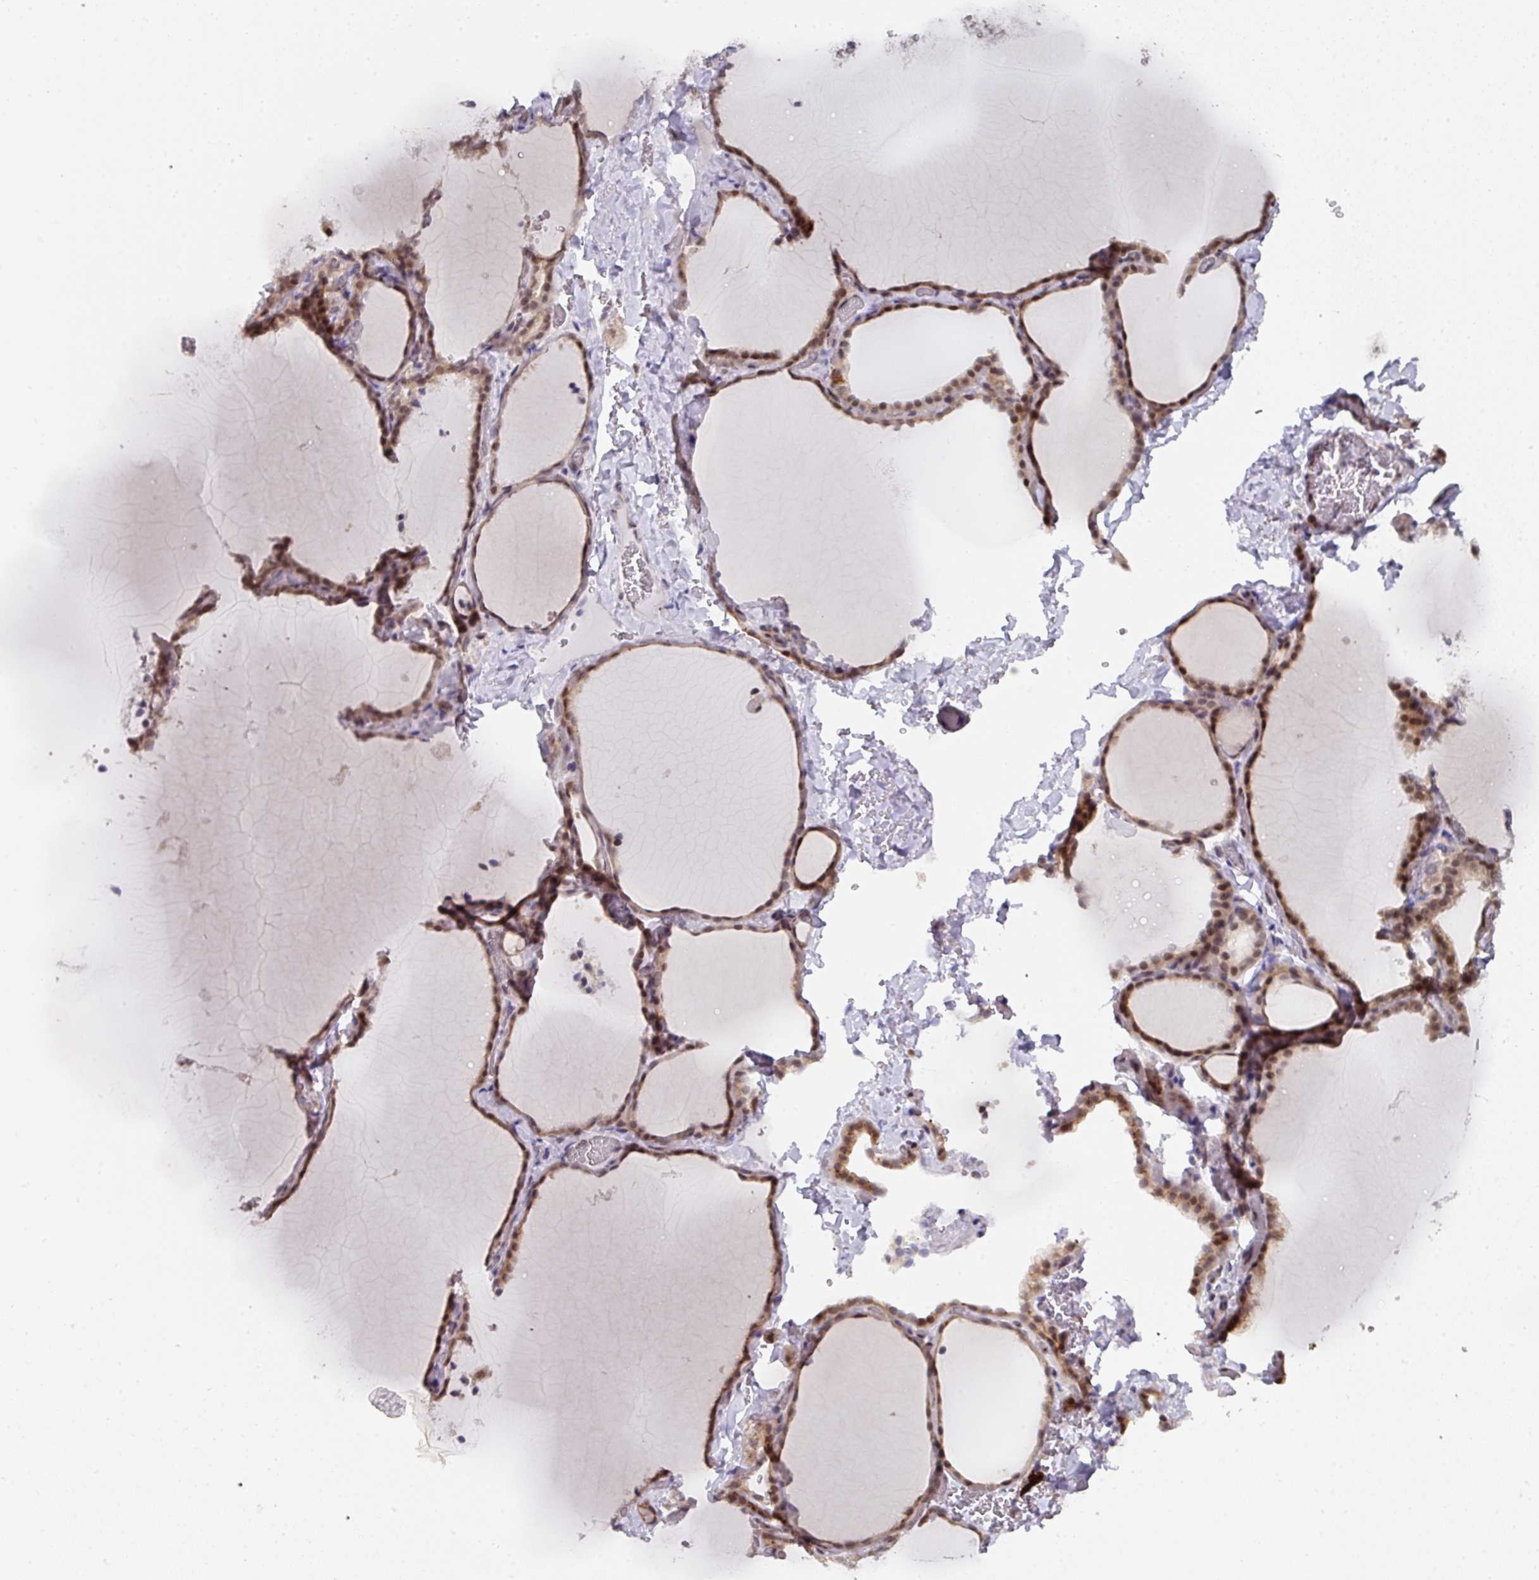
{"staining": {"intensity": "moderate", "quantity": ">75%", "location": "nuclear"}, "tissue": "thyroid gland", "cell_type": "Glandular cells", "image_type": "normal", "snomed": [{"axis": "morphology", "description": "Normal tissue, NOS"}, {"axis": "topography", "description": "Thyroid gland"}], "caption": "High-magnification brightfield microscopy of normal thyroid gland stained with DAB (brown) and counterstained with hematoxylin (blue). glandular cells exhibit moderate nuclear positivity is seen in about>75% of cells.", "gene": "C18orf25", "patient": {"sex": "female", "age": 22}}